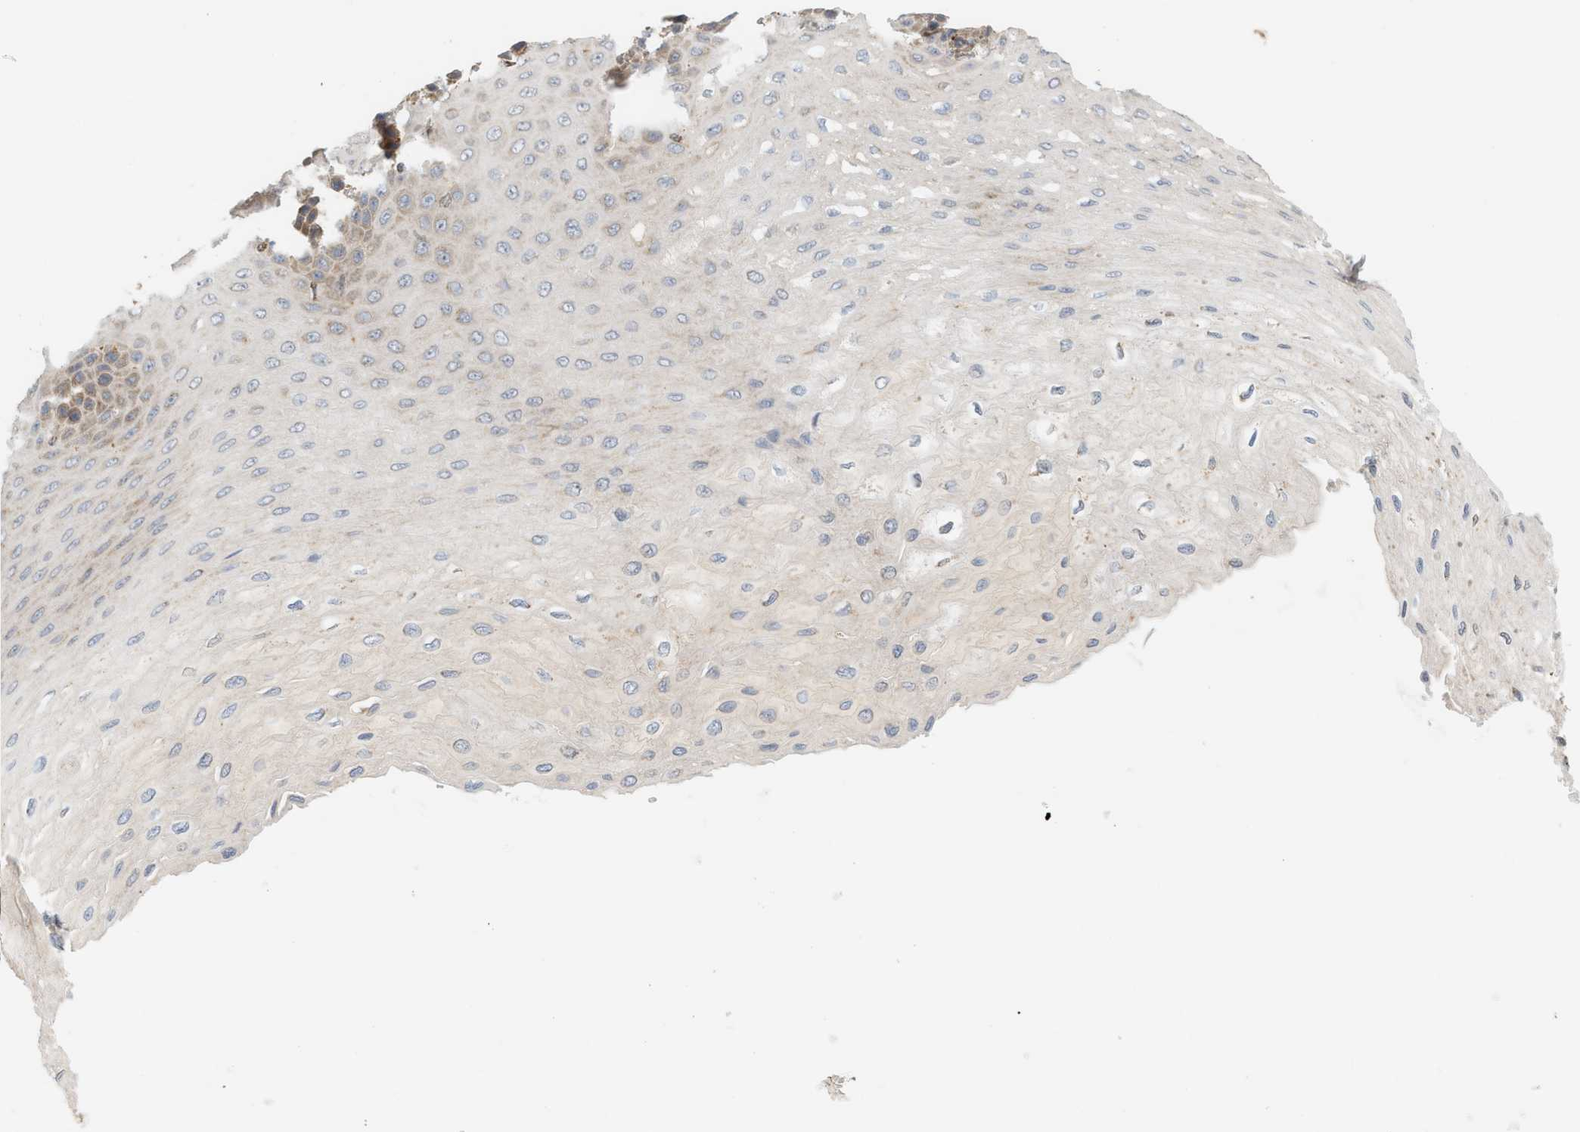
{"staining": {"intensity": "moderate", "quantity": "25%-75%", "location": "cytoplasmic/membranous"}, "tissue": "esophagus", "cell_type": "Squamous epithelial cells", "image_type": "normal", "snomed": [{"axis": "morphology", "description": "Normal tissue, NOS"}, {"axis": "topography", "description": "Esophagus"}], "caption": "IHC histopathology image of benign esophagus: human esophagus stained using IHC displays medium levels of moderate protein expression localized specifically in the cytoplasmic/membranous of squamous epithelial cells, appearing as a cytoplasmic/membranous brown color.", "gene": "SVOP", "patient": {"sex": "female", "age": 72}}